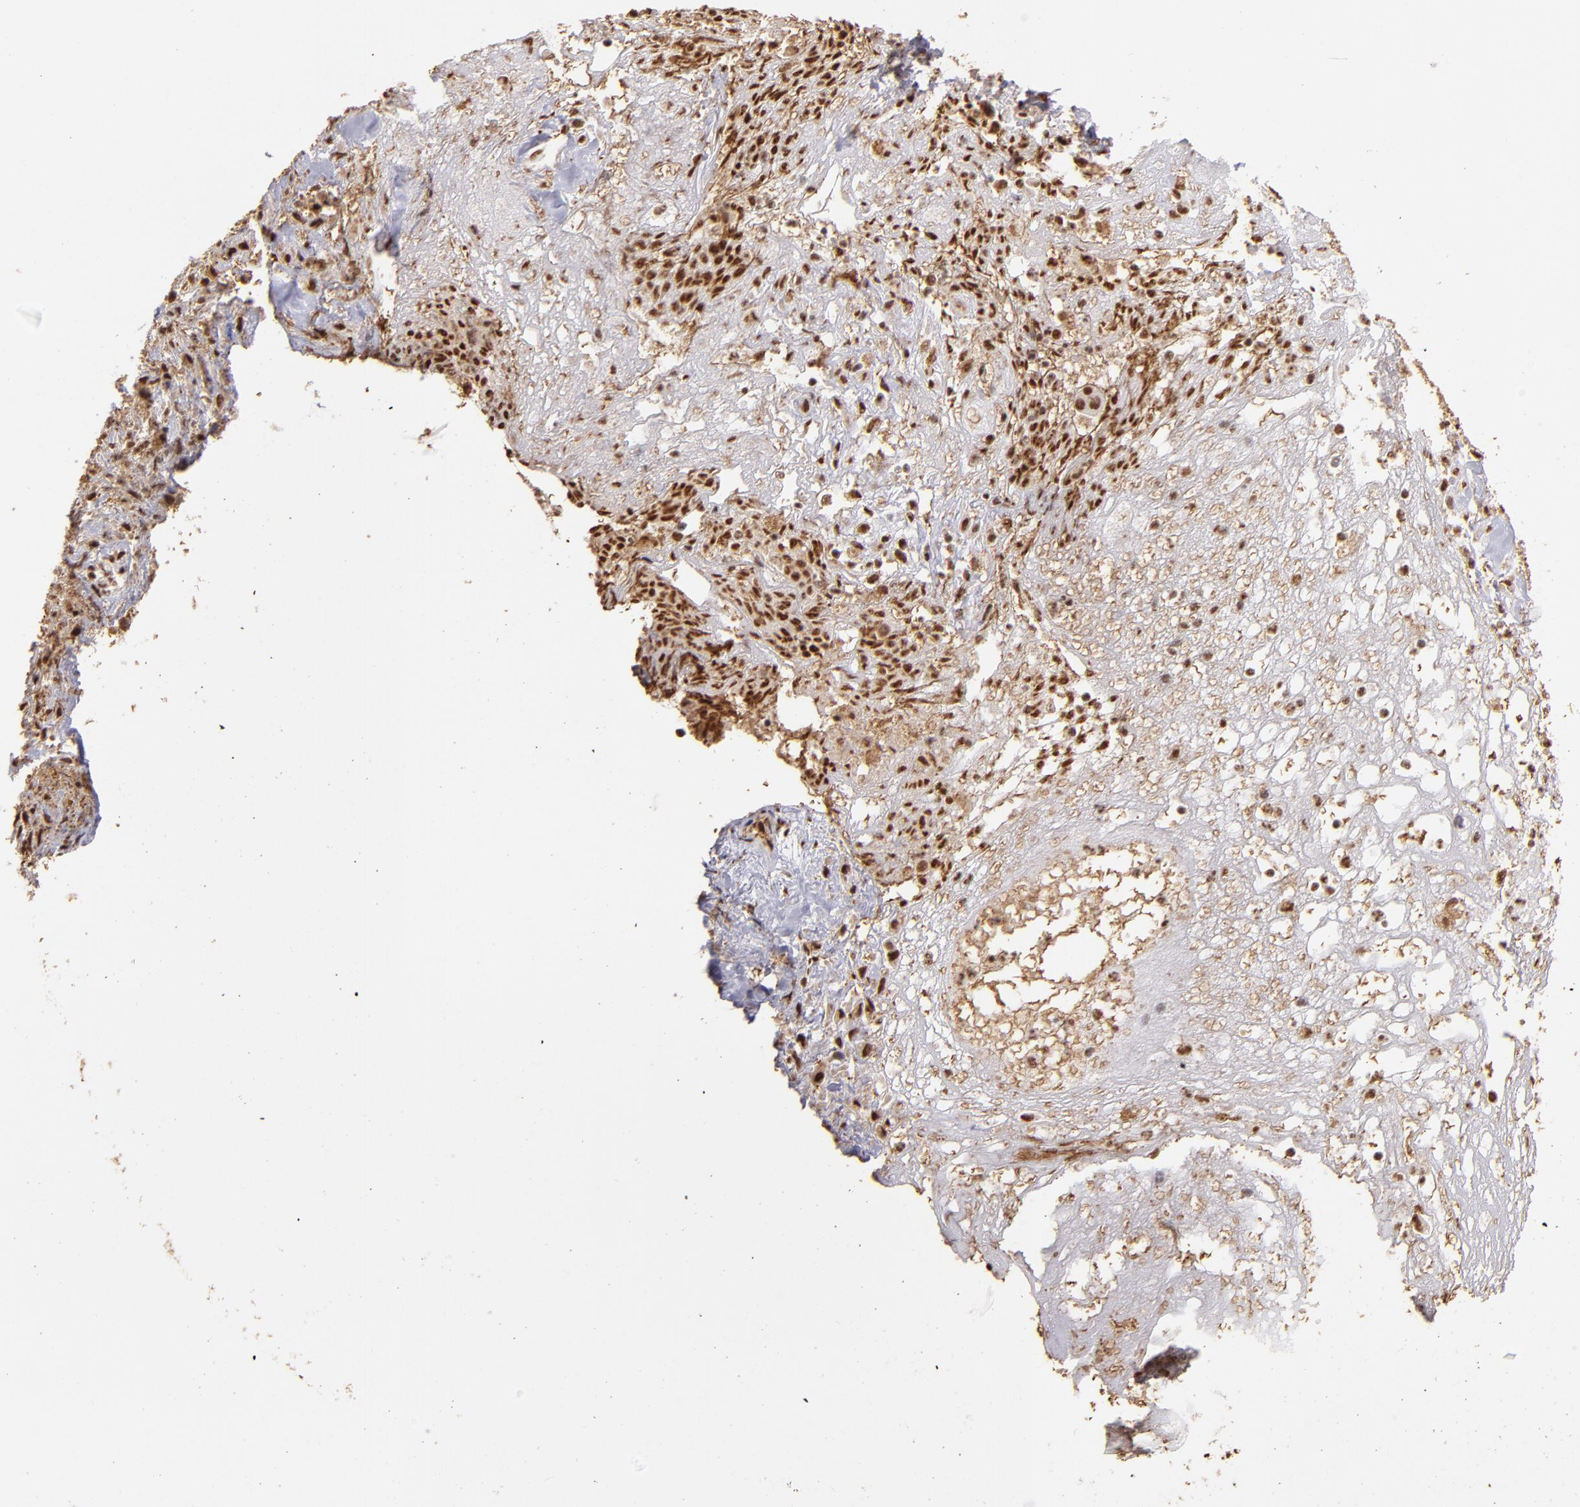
{"staining": {"intensity": "moderate", "quantity": ">75%", "location": "cytoplasmic/membranous,nuclear"}, "tissue": "ovarian cancer", "cell_type": "Tumor cells", "image_type": "cancer", "snomed": [{"axis": "morphology", "description": "Carcinoma, endometroid"}, {"axis": "topography", "description": "Ovary"}], "caption": "High-power microscopy captured an immunohistochemistry histopathology image of ovarian endometroid carcinoma, revealing moderate cytoplasmic/membranous and nuclear positivity in approximately >75% of tumor cells. (DAB = brown stain, brightfield microscopy at high magnification).", "gene": "SP1", "patient": {"sex": "female", "age": 42}}